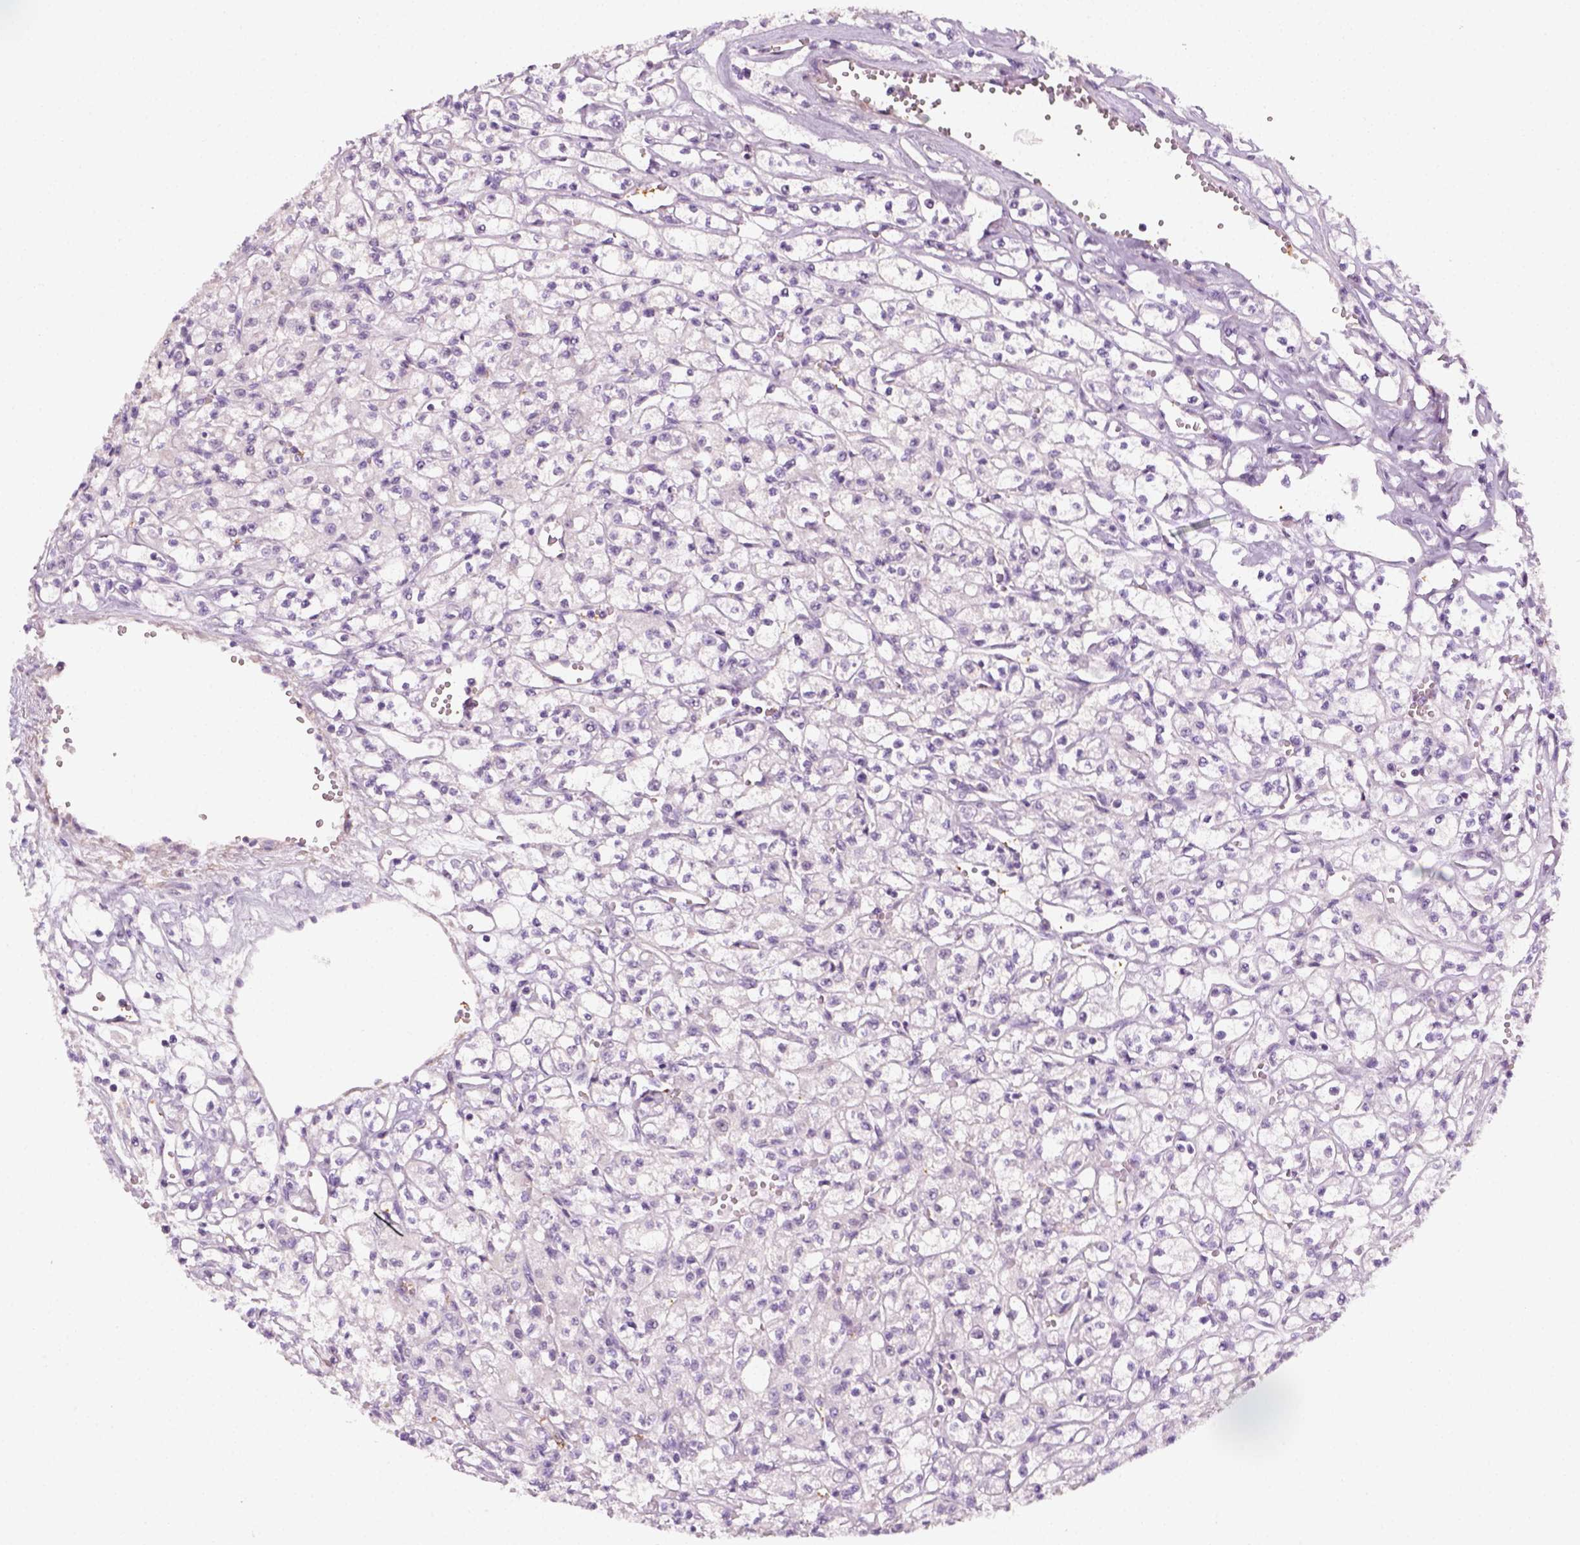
{"staining": {"intensity": "negative", "quantity": "none", "location": "none"}, "tissue": "renal cancer", "cell_type": "Tumor cells", "image_type": "cancer", "snomed": [{"axis": "morphology", "description": "Adenocarcinoma, NOS"}, {"axis": "topography", "description": "Kidney"}], "caption": "Micrograph shows no significant protein expression in tumor cells of adenocarcinoma (renal).", "gene": "FAM163B", "patient": {"sex": "female", "age": 70}}